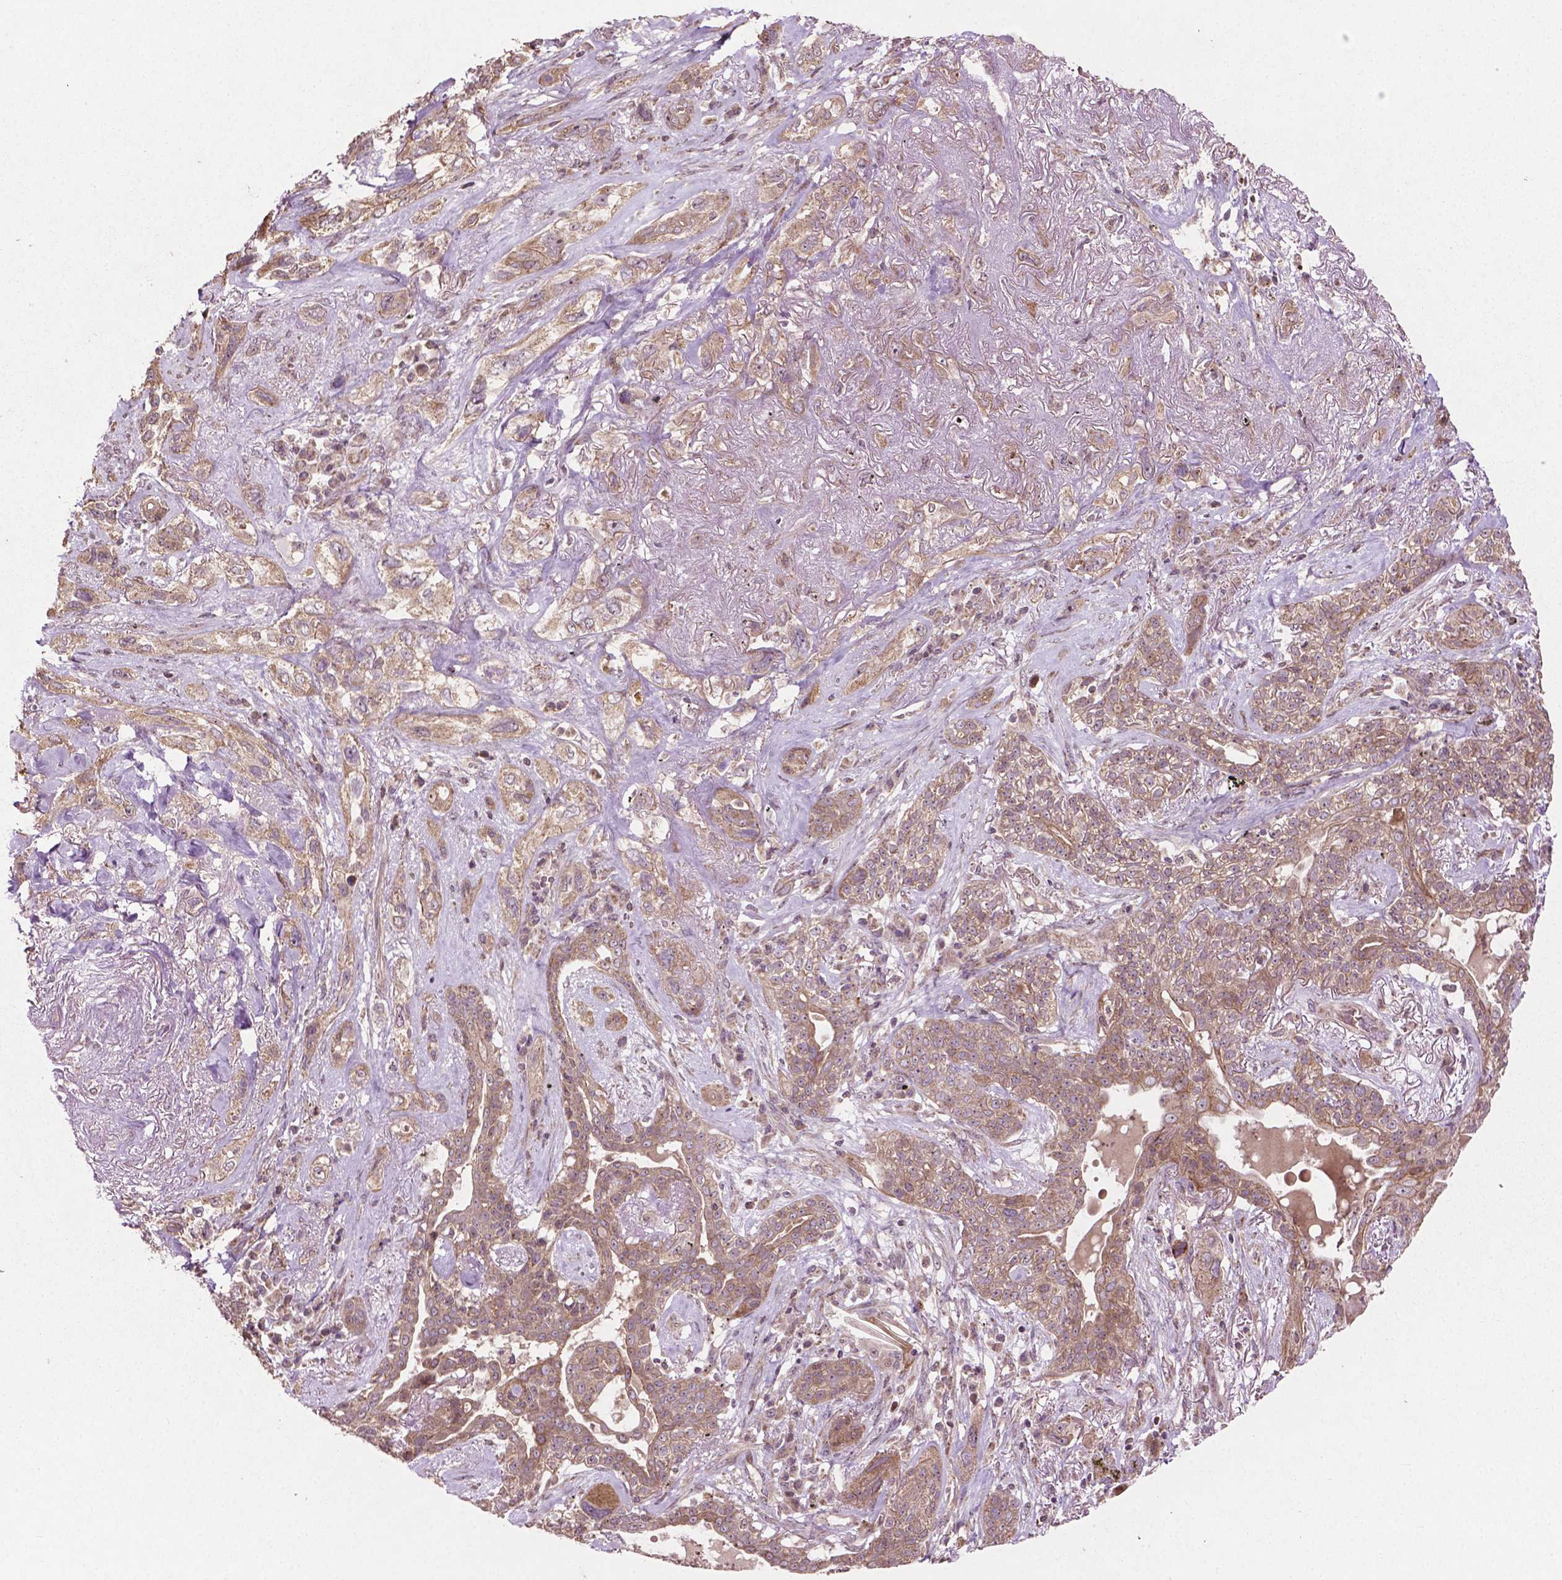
{"staining": {"intensity": "moderate", "quantity": ">75%", "location": "cytoplasmic/membranous"}, "tissue": "lung cancer", "cell_type": "Tumor cells", "image_type": "cancer", "snomed": [{"axis": "morphology", "description": "Squamous cell carcinoma, NOS"}, {"axis": "topography", "description": "Lung"}], "caption": "Lung cancer was stained to show a protein in brown. There is medium levels of moderate cytoplasmic/membranous staining in about >75% of tumor cells.", "gene": "B3GALNT2", "patient": {"sex": "female", "age": 70}}